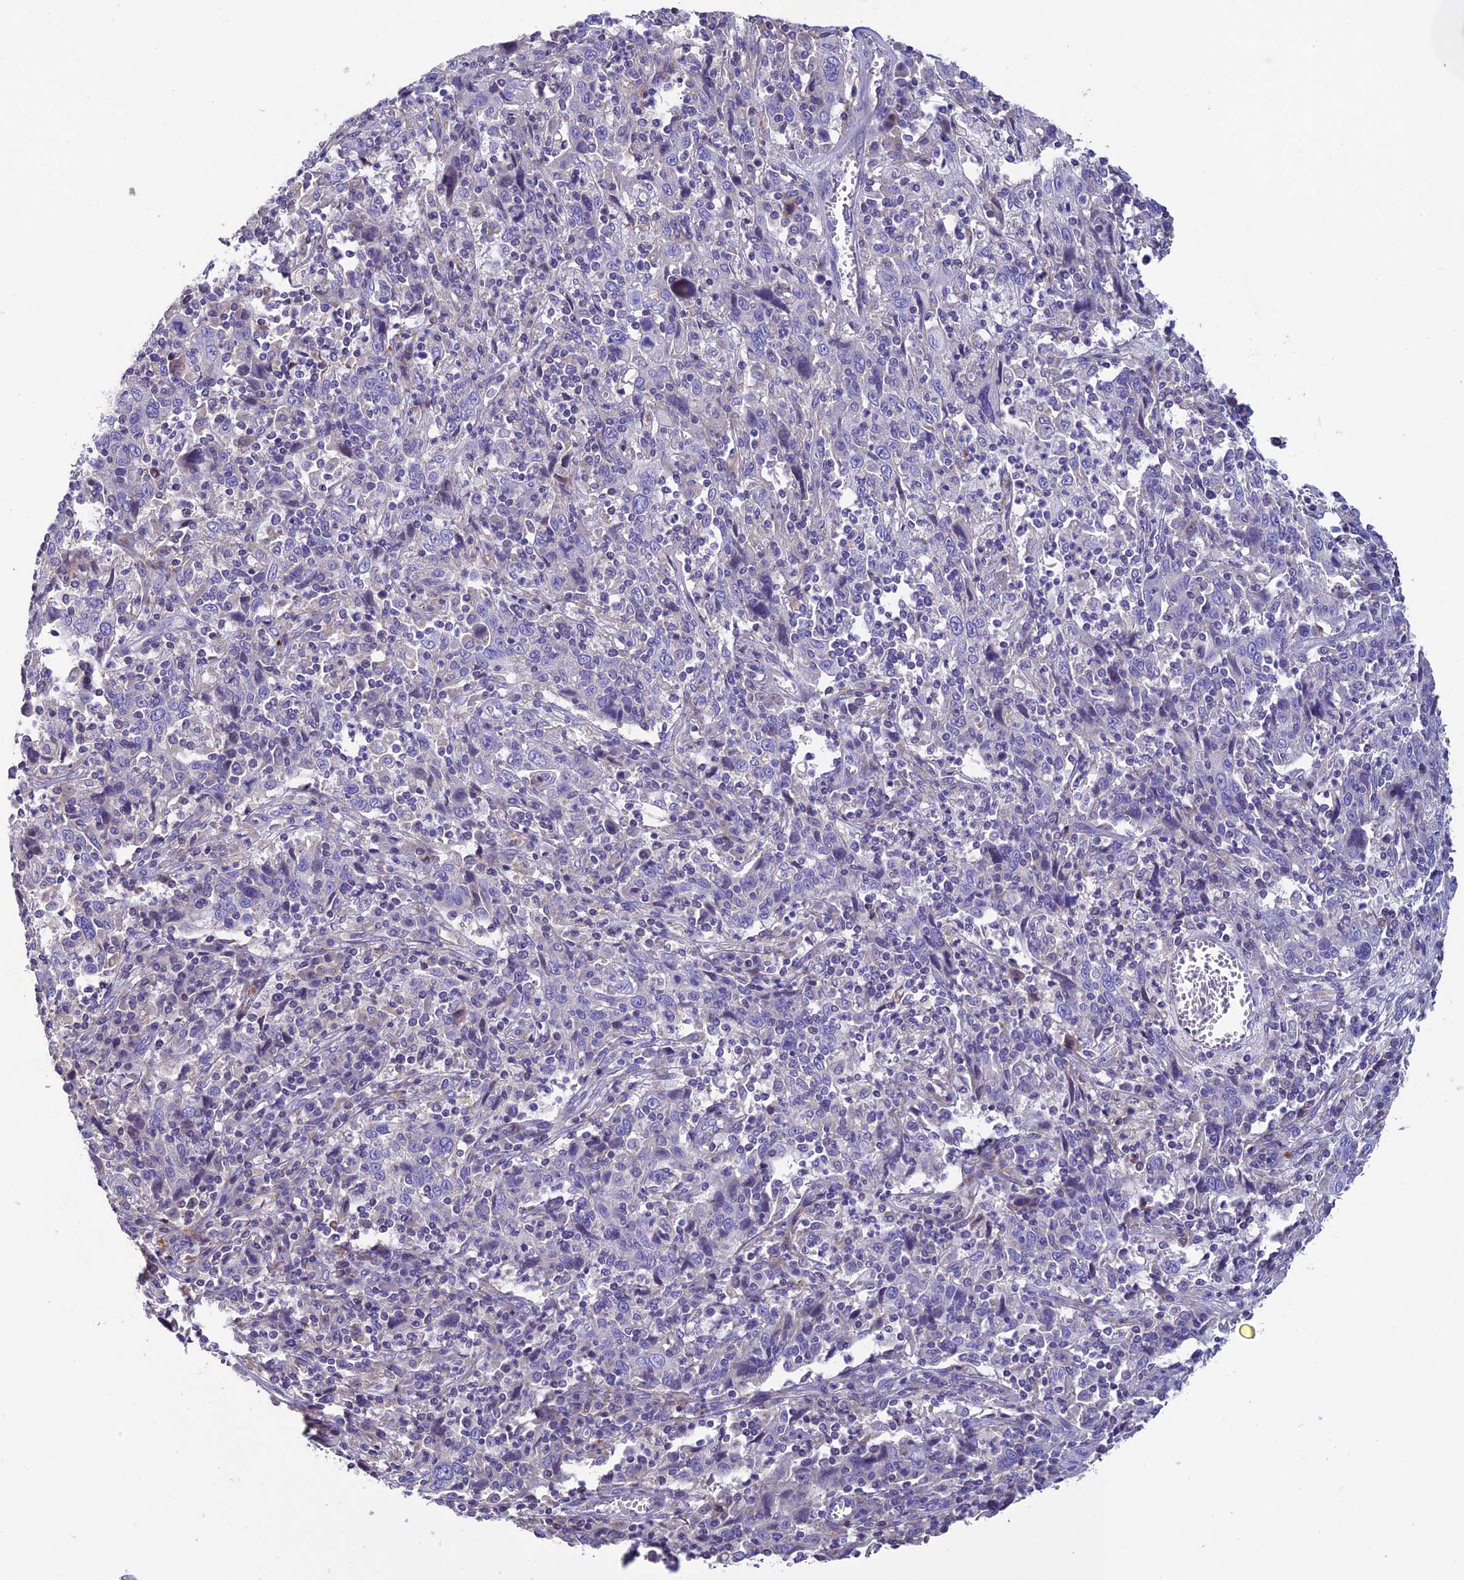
{"staining": {"intensity": "negative", "quantity": "none", "location": "none"}, "tissue": "cervical cancer", "cell_type": "Tumor cells", "image_type": "cancer", "snomed": [{"axis": "morphology", "description": "Squamous cell carcinoma, NOS"}, {"axis": "topography", "description": "Cervix"}], "caption": "Immunohistochemistry image of neoplastic tissue: cervical cancer (squamous cell carcinoma) stained with DAB exhibits no significant protein positivity in tumor cells. (DAB (3,3'-diaminobenzidine) immunohistochemistry with hematoxylin counter stain).", "gene": "FAM178B", "patient": {"sex": "female", "age": 46}}